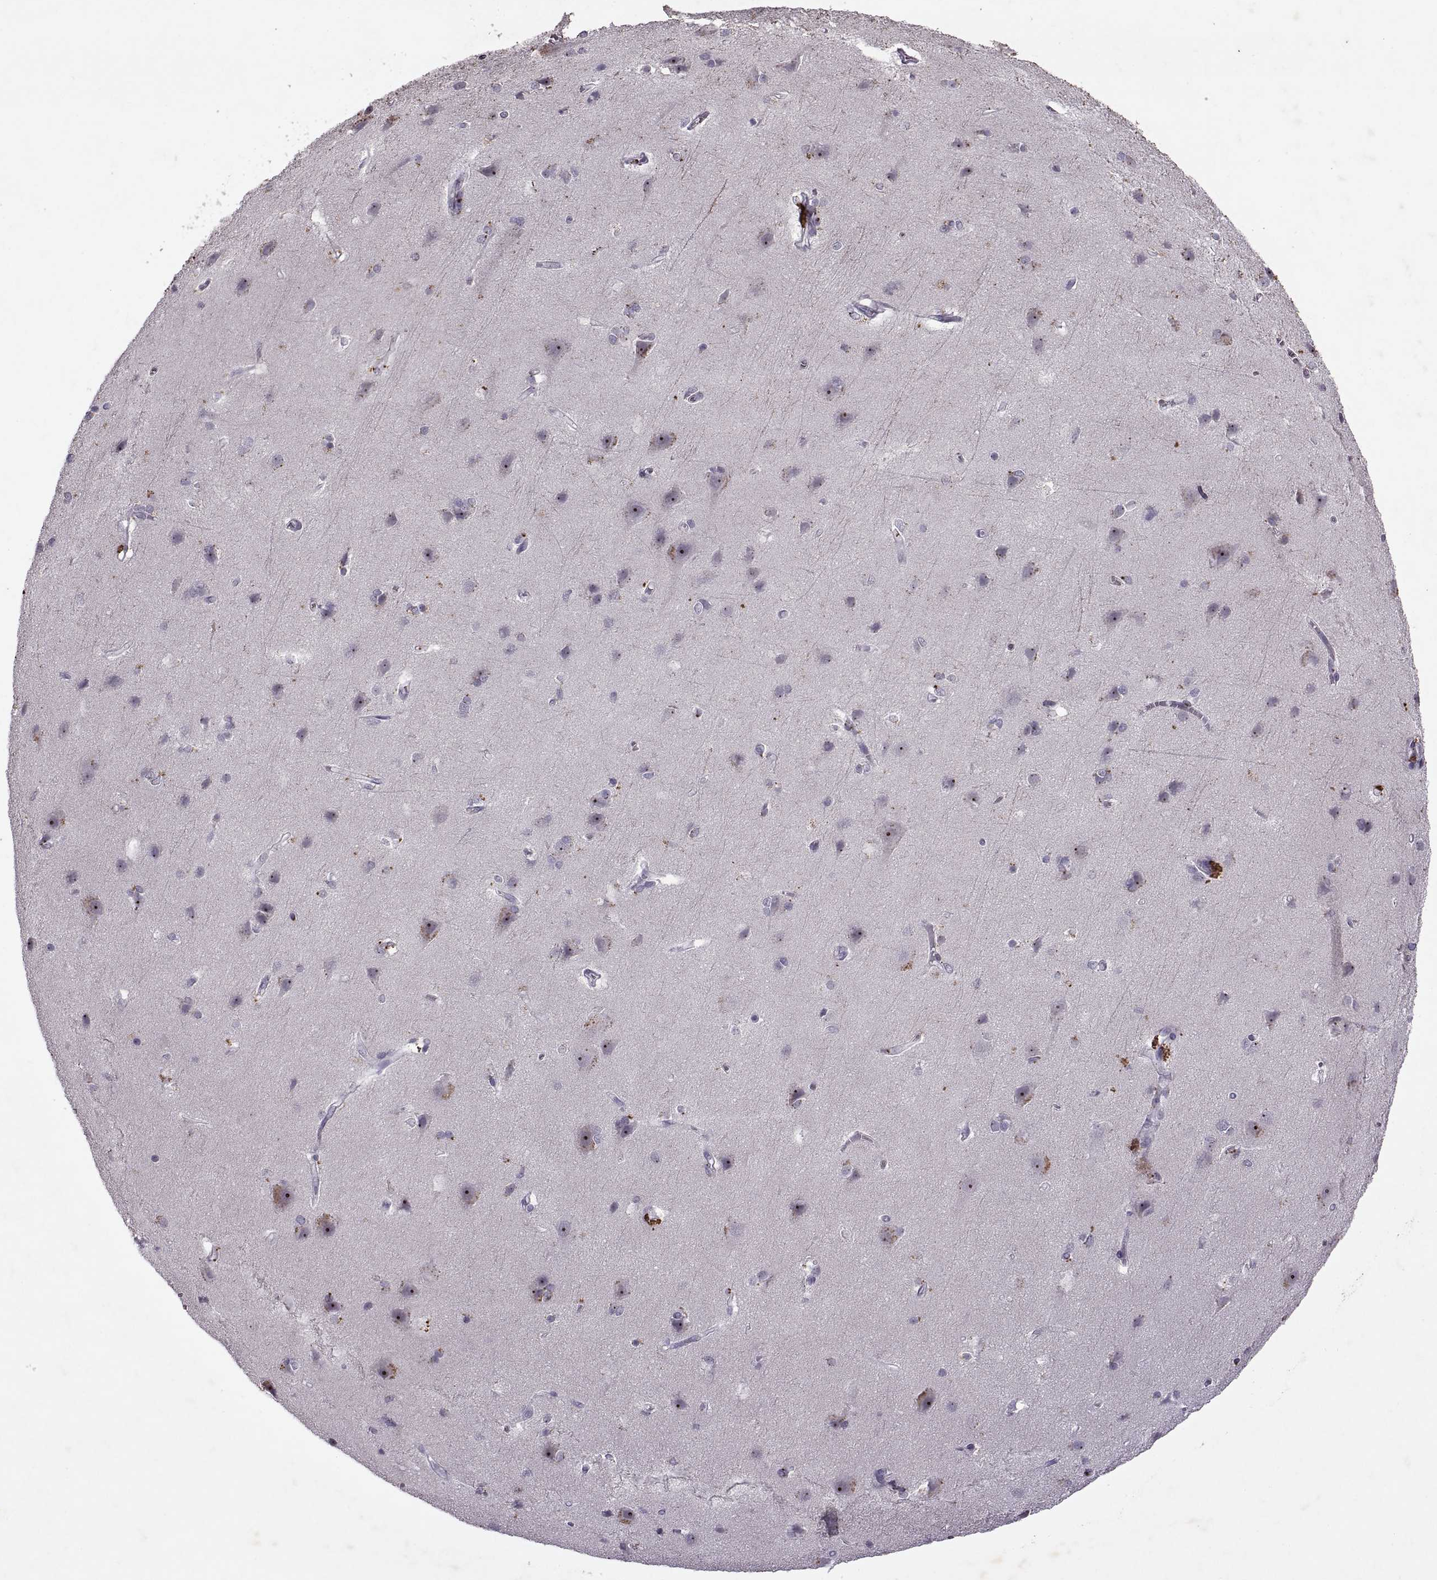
{"staining": {"intensity": "negative", "quantity": "none", "location": "none"}, "tissue": "cerebral cortex", "cell_type": "Endothelial cells", "image_type": "normal", "snomed": [{"axis": "morphology", "description": "Normal tissue, NOS"}, {"axis": "topography", "description": "Cerebral cortex"}], "caption": "DAB immunohistochemical staining of unremarkable cerebral cortex exhibits no significant positivity in endothelial cells.", "gene": "SINHCAF", "patient": {"sex": "male", "age": 37}}